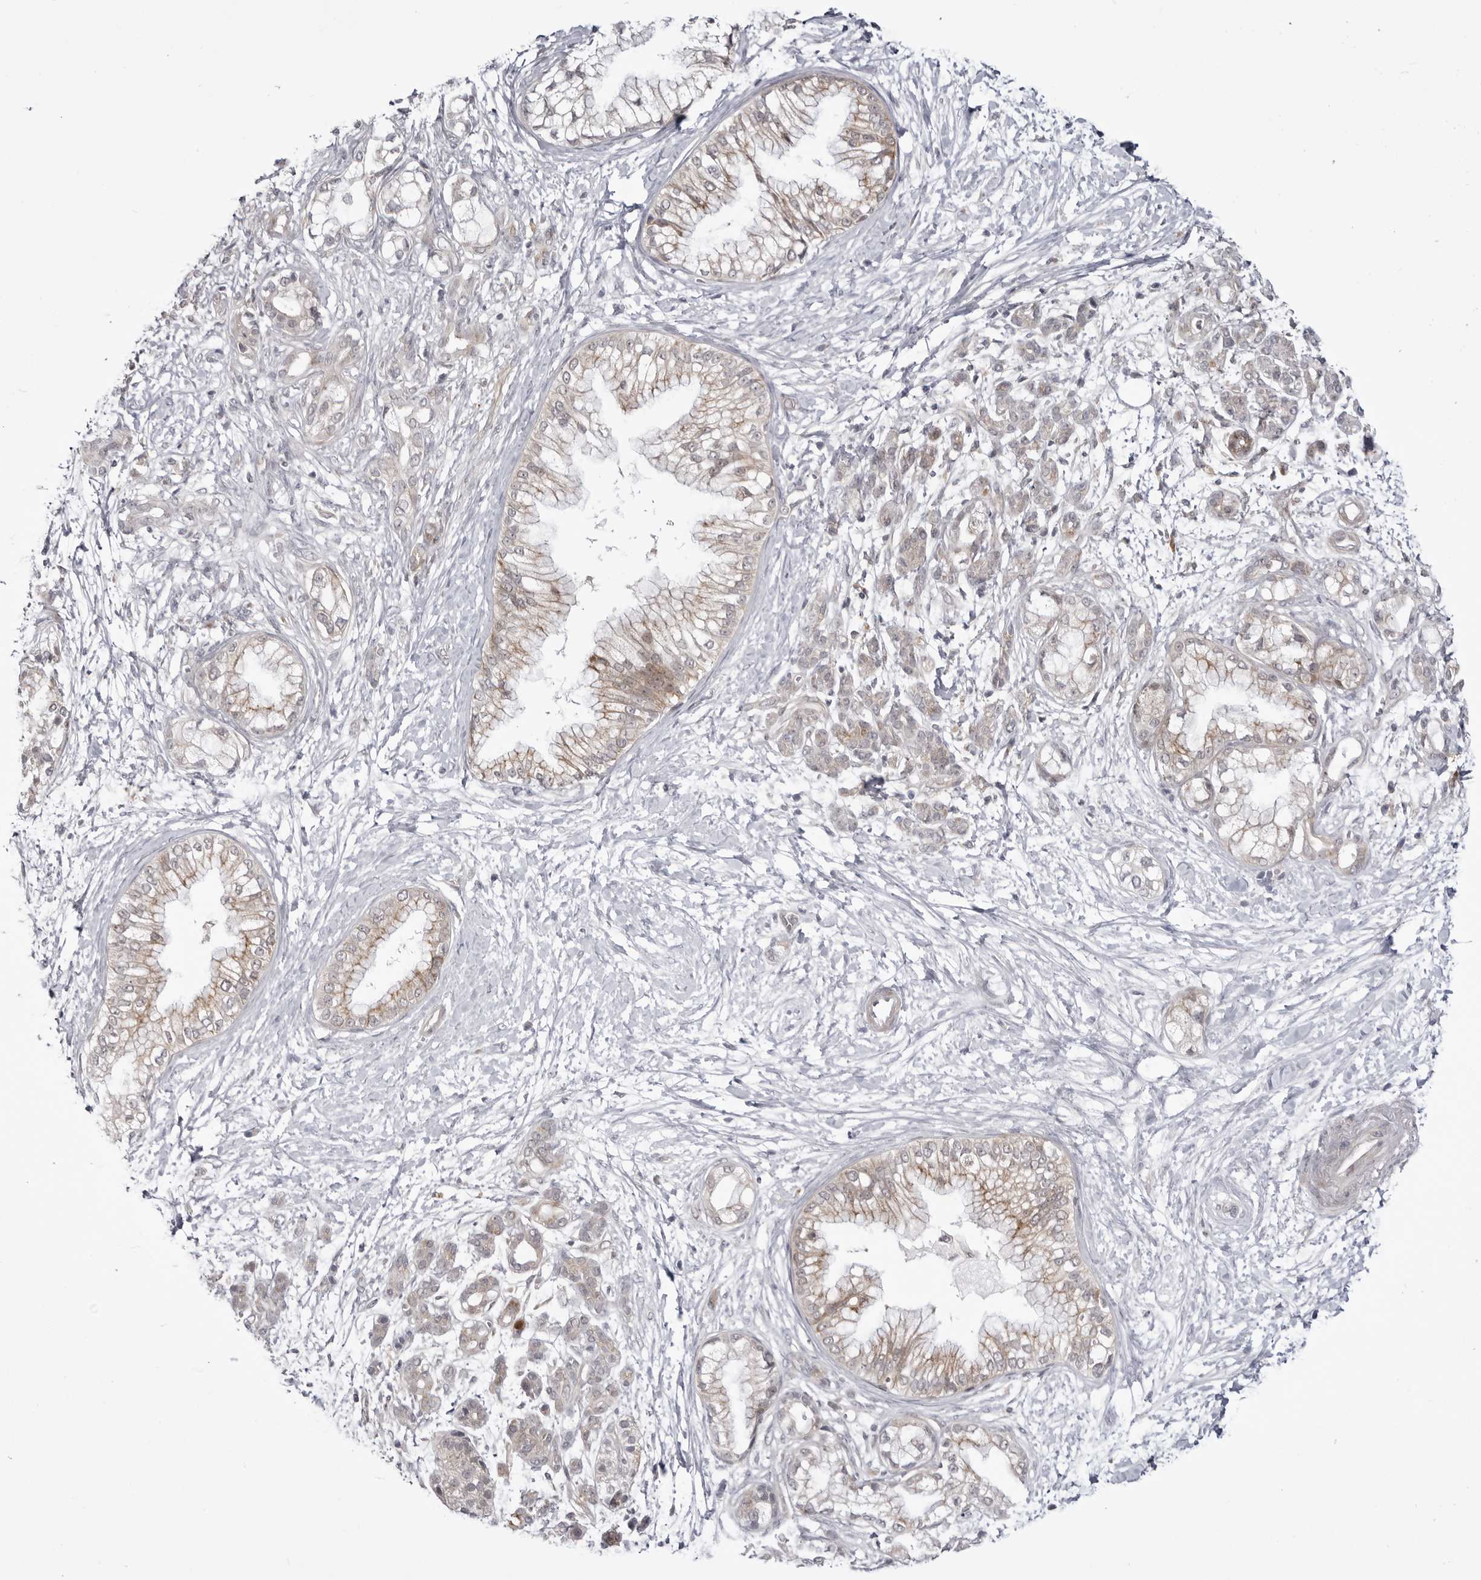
{"staining": {"intensity": "weak", "quantity": "25%-75%", "location": "cytoplasmic/membranous"}, "tissue": "pancreatic cancer", "cell_type": "Tumor cells", "image_type": "cancer", "snomed": [{"axis": "morphology", "description": "Adenocarcinoma, NOS"}, {"axis": "topography", "description": "Pancreas"}], "caption": "Protein expression analysis of human pancreatic cancer (adenocarcinoma) reveals weak cytoplasmic/membranous expression in approximately 25%-75% of tumor cells.", "gene": "CCDC18", "patient": {"sex": "male", "age": 68}}